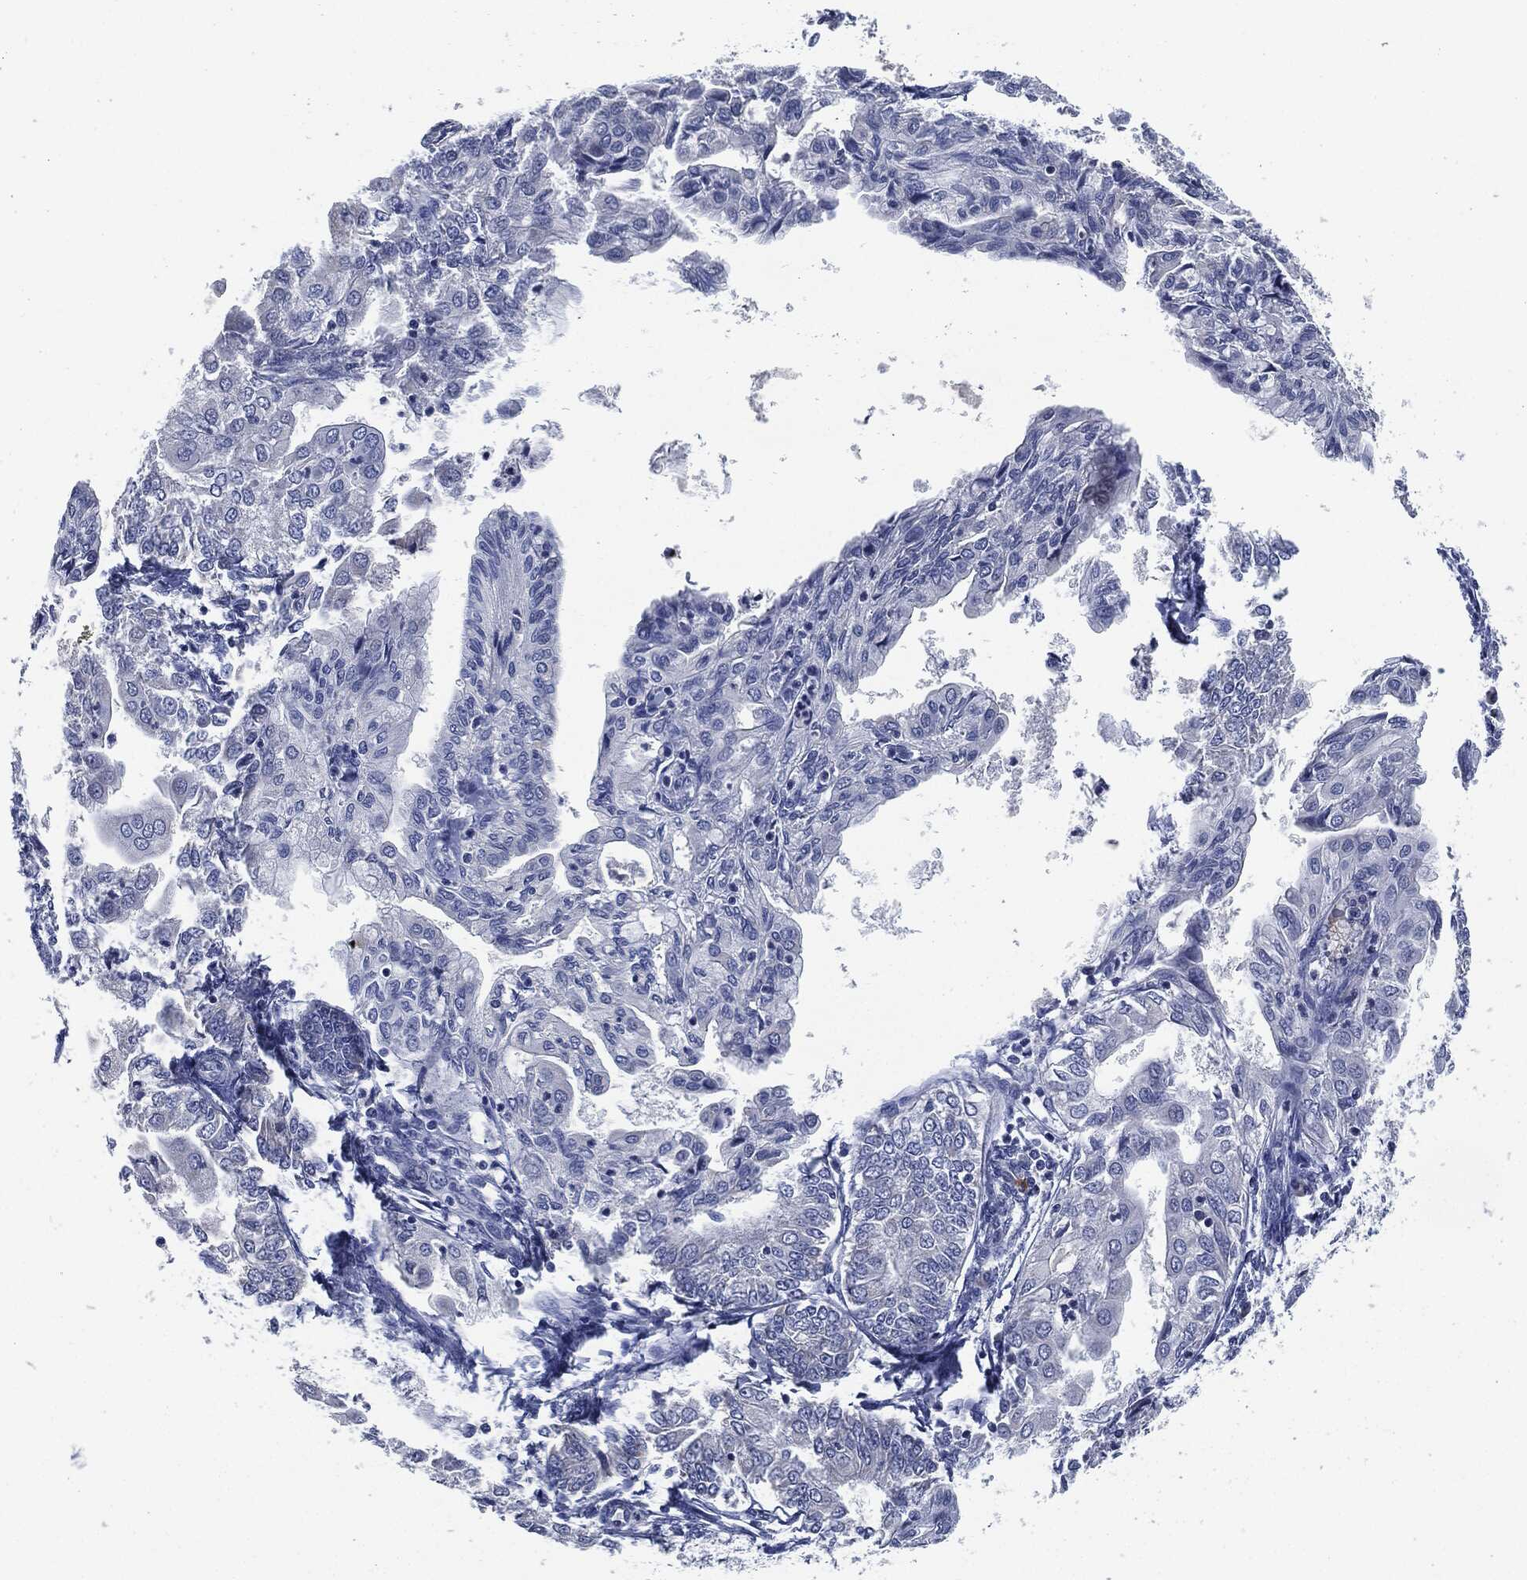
{"staining": {"intensity": "negative", "quantity": "none", "location": "none"}, "tissue": "endometrial cancer", "cell_type": "Tumor cells", "image_type": "cancer", "snomed": [{"axis": "morphology", "description": "Adenocarcinoma, NOS"}, {"axis": "topography", "description": "Endometrium"}], "caption": "Tumor cells show no significant protein staining in endometrial adenocarcinoma.", "gene": "SIGLEC9", "patient": {"sex": "female", "age": 68}}